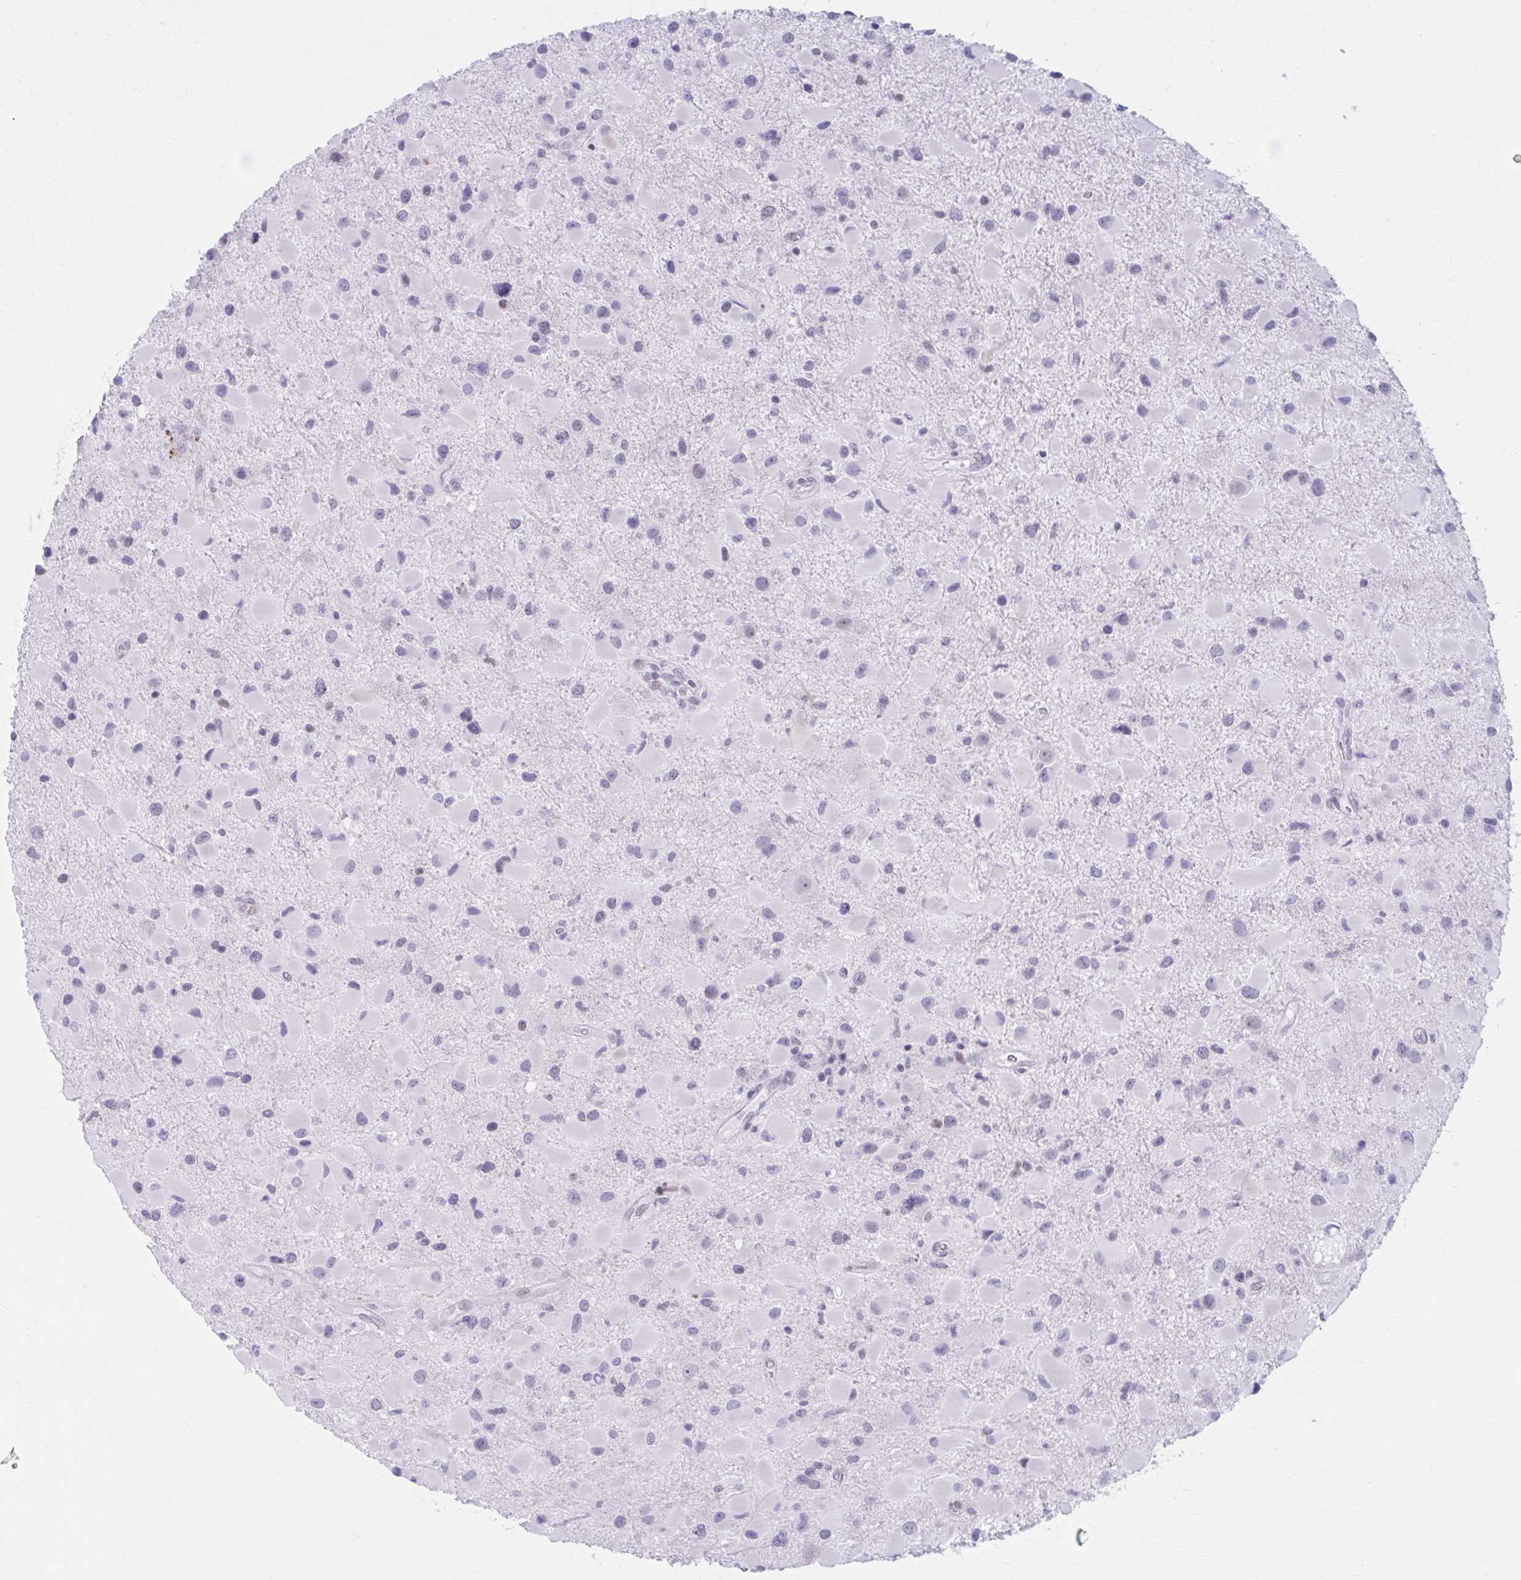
{"staining": {"intensity": "negative", "quantity": "none", "location": "none"}, "tissue": "glioma", "cell_type": "Tumor cells", "image_type": "cancer", "snomed": [{"axis": "morphology", "description": "Glioma, malignant, Low grade"}, {"axis": "topography", "description": "Brain"}], "caption": "Image shows no significant protein staining in tumor cells of glioma.", "gene": "CCDC105", "patient": {"sex": "female", "age": 32}}